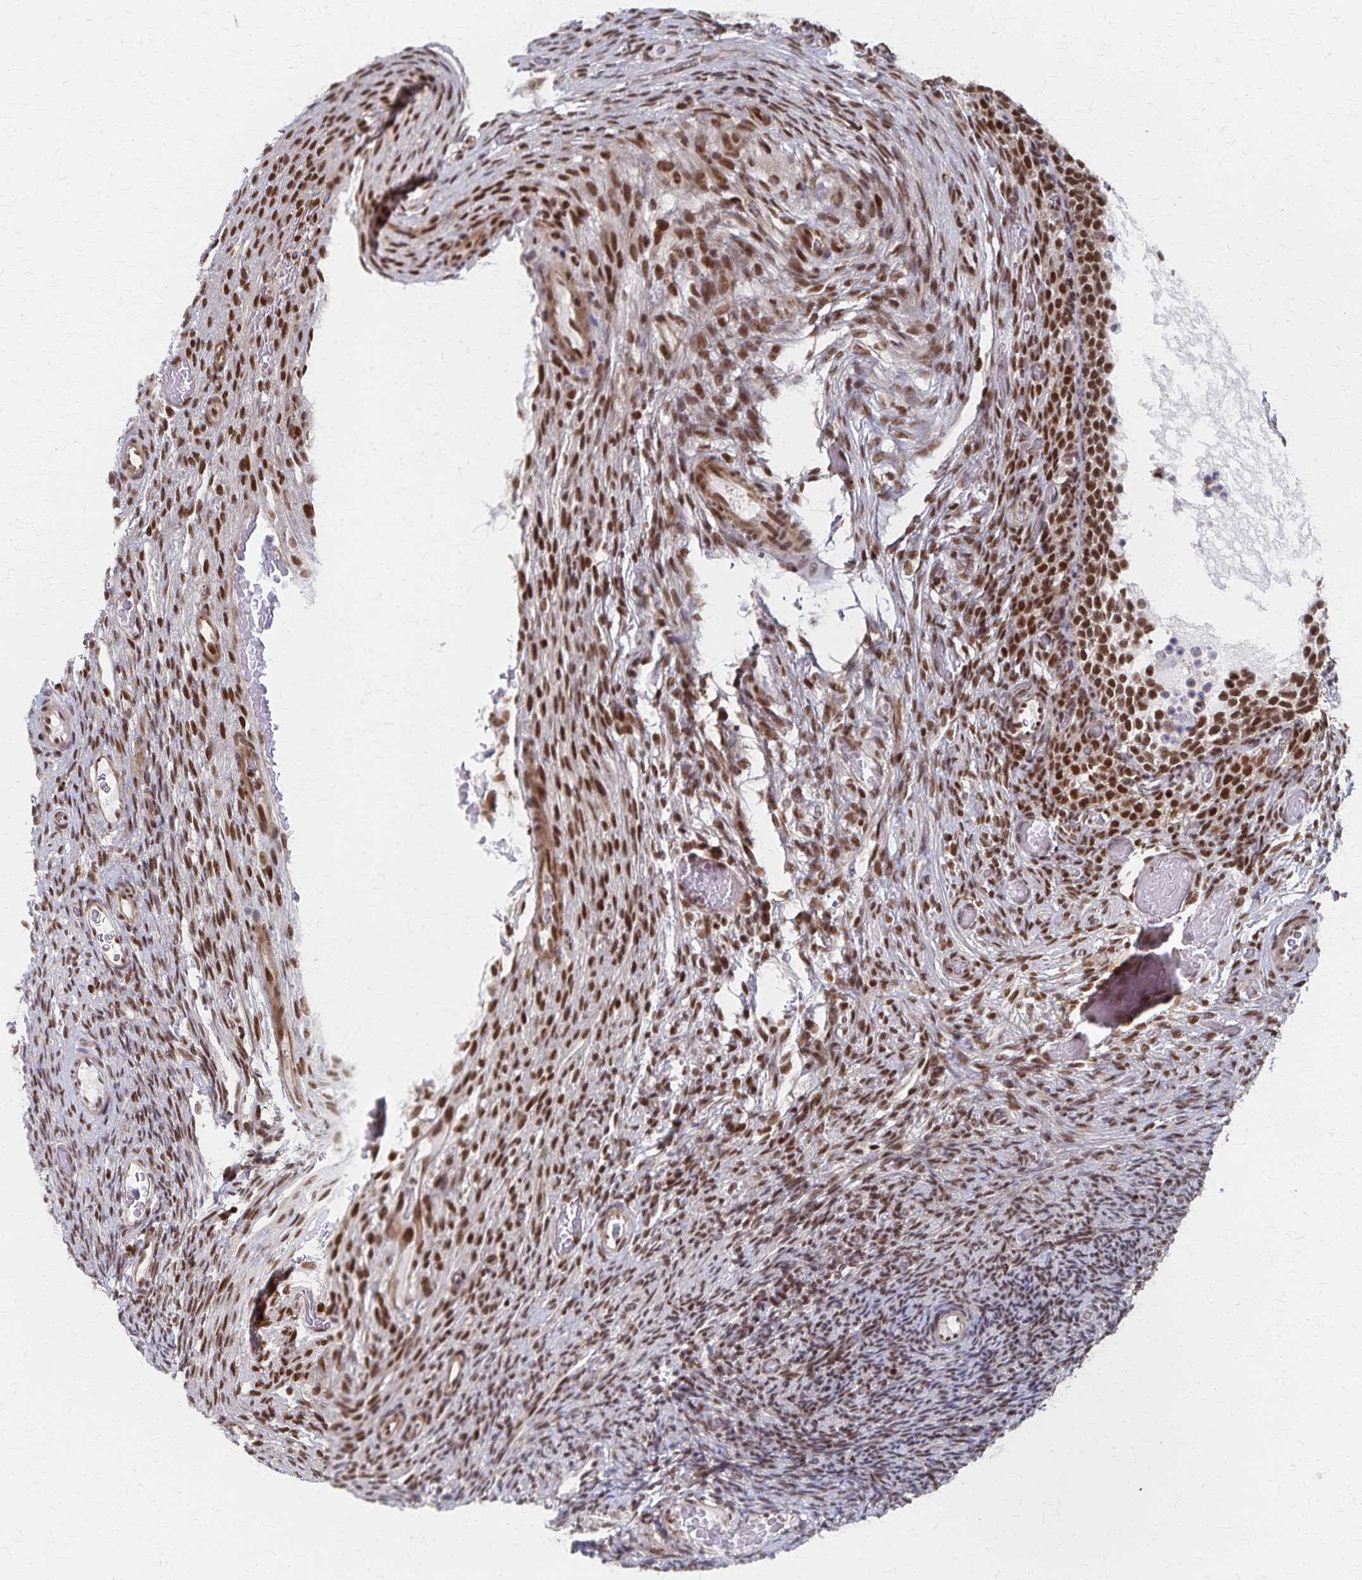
{"staining": {"intensity": "moderate", "quantity": ">75%", "location": "nuclear"}, "tissue": "ovary", "cell_type": "Follicle cells", "image_type": "normal", "snomed": [{"axis": "morphology", "description": "Normal tissue, NOS"}, {"axis": "topography", "description": "Ovary"}], "caption": "The immunohistochemical stain shows moderate nuclear positivity in follicle cells of unremarkable ovary.", "gene": "GTF2B", "patient": {"sex": "female", "age": 34}}